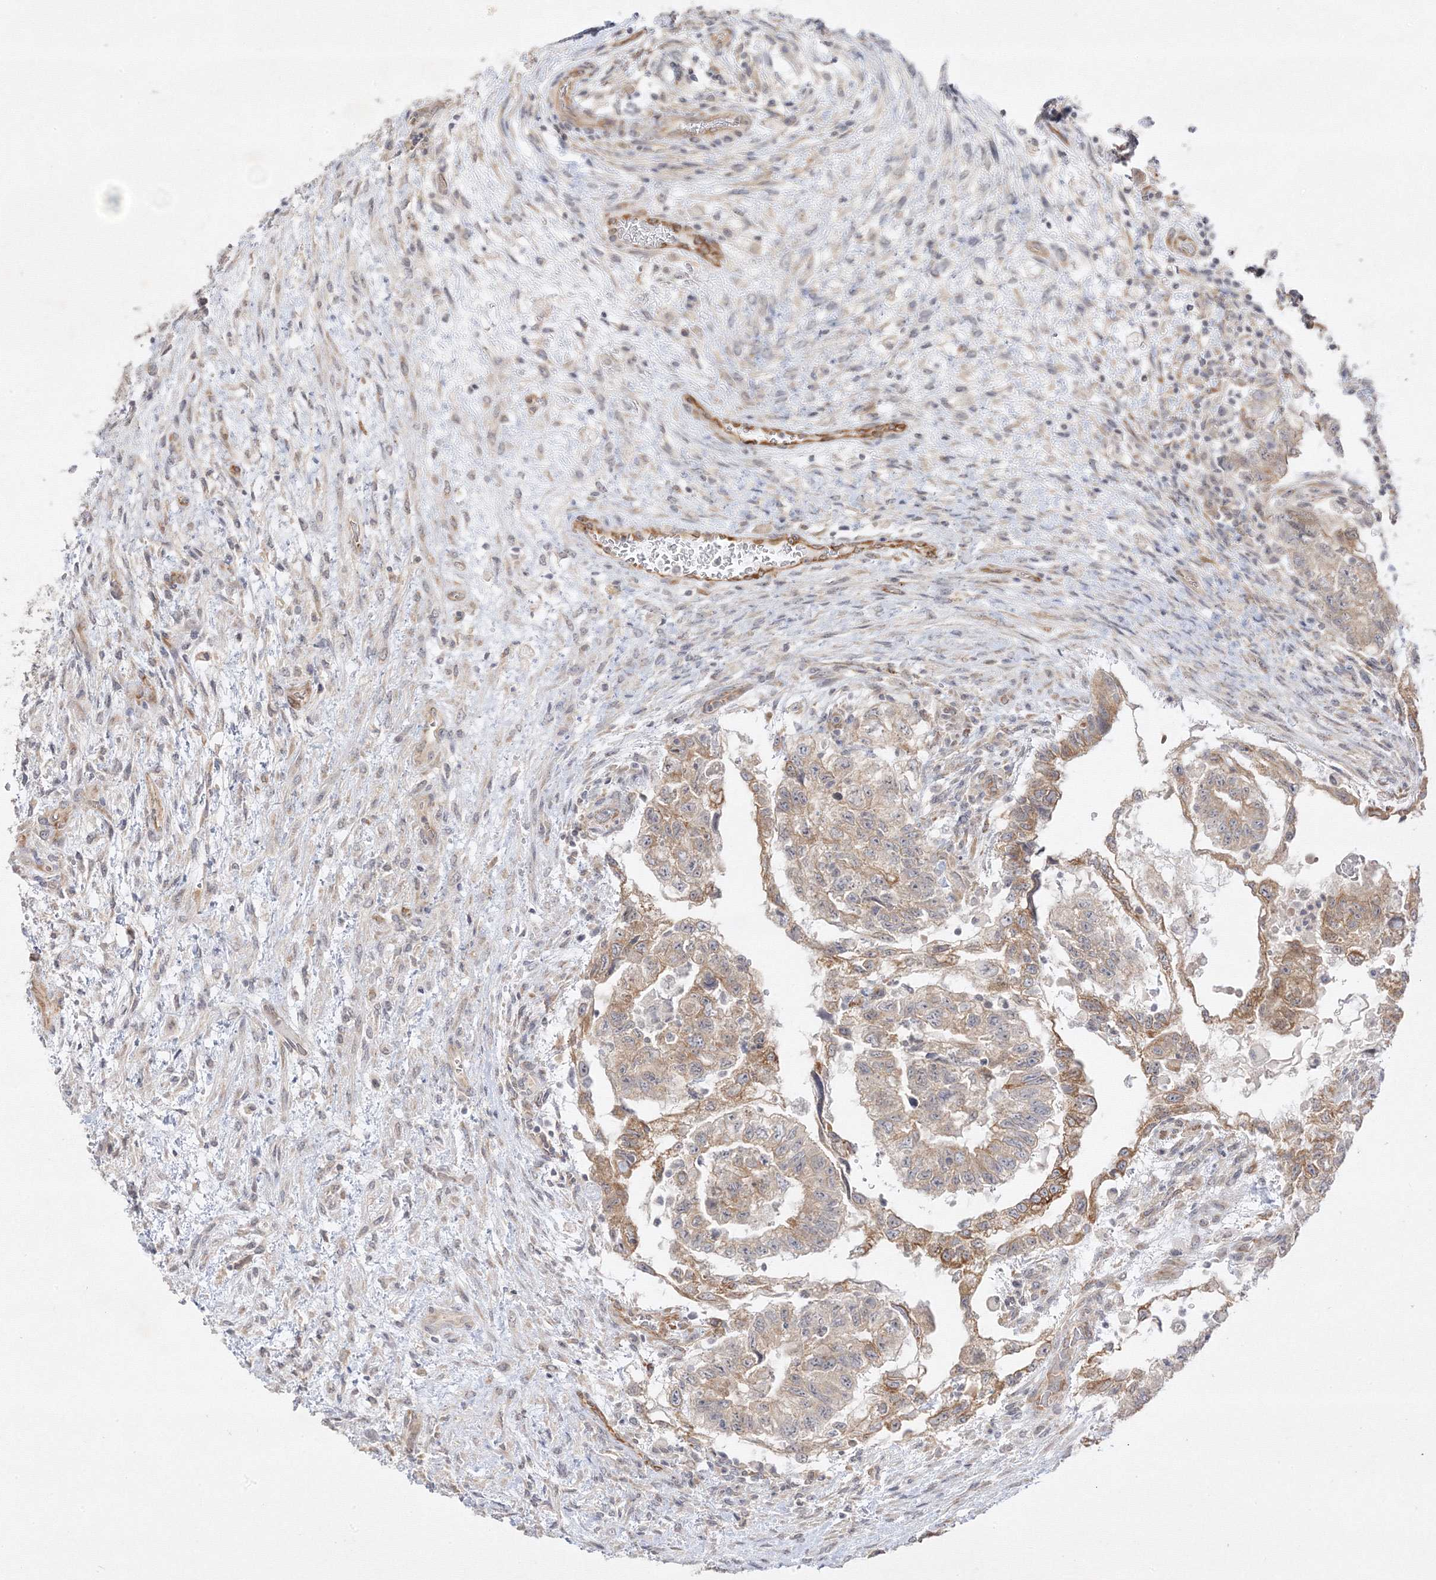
{"staining": {"intensity": "moderate", "quantity": "25%-75%", "location": "cytoplasmic/membranous"}, "tissue": "testis cancer", "cell_type": "Tumor cells", "image_type": "cancer", "snomed": [{"axis": "morphology", "description": "Carcinoma, Embryonal, NOS"}, {"axis": "topography", "description": "Testis"}], "caption": "Protein staining of testis cancer tissue shows moderate cytoplasmic/membranous expression in approximately 25%-75% of tumor cells.", "gene": "C2CD2", "patient": {"sex": "male", "age": 36}}